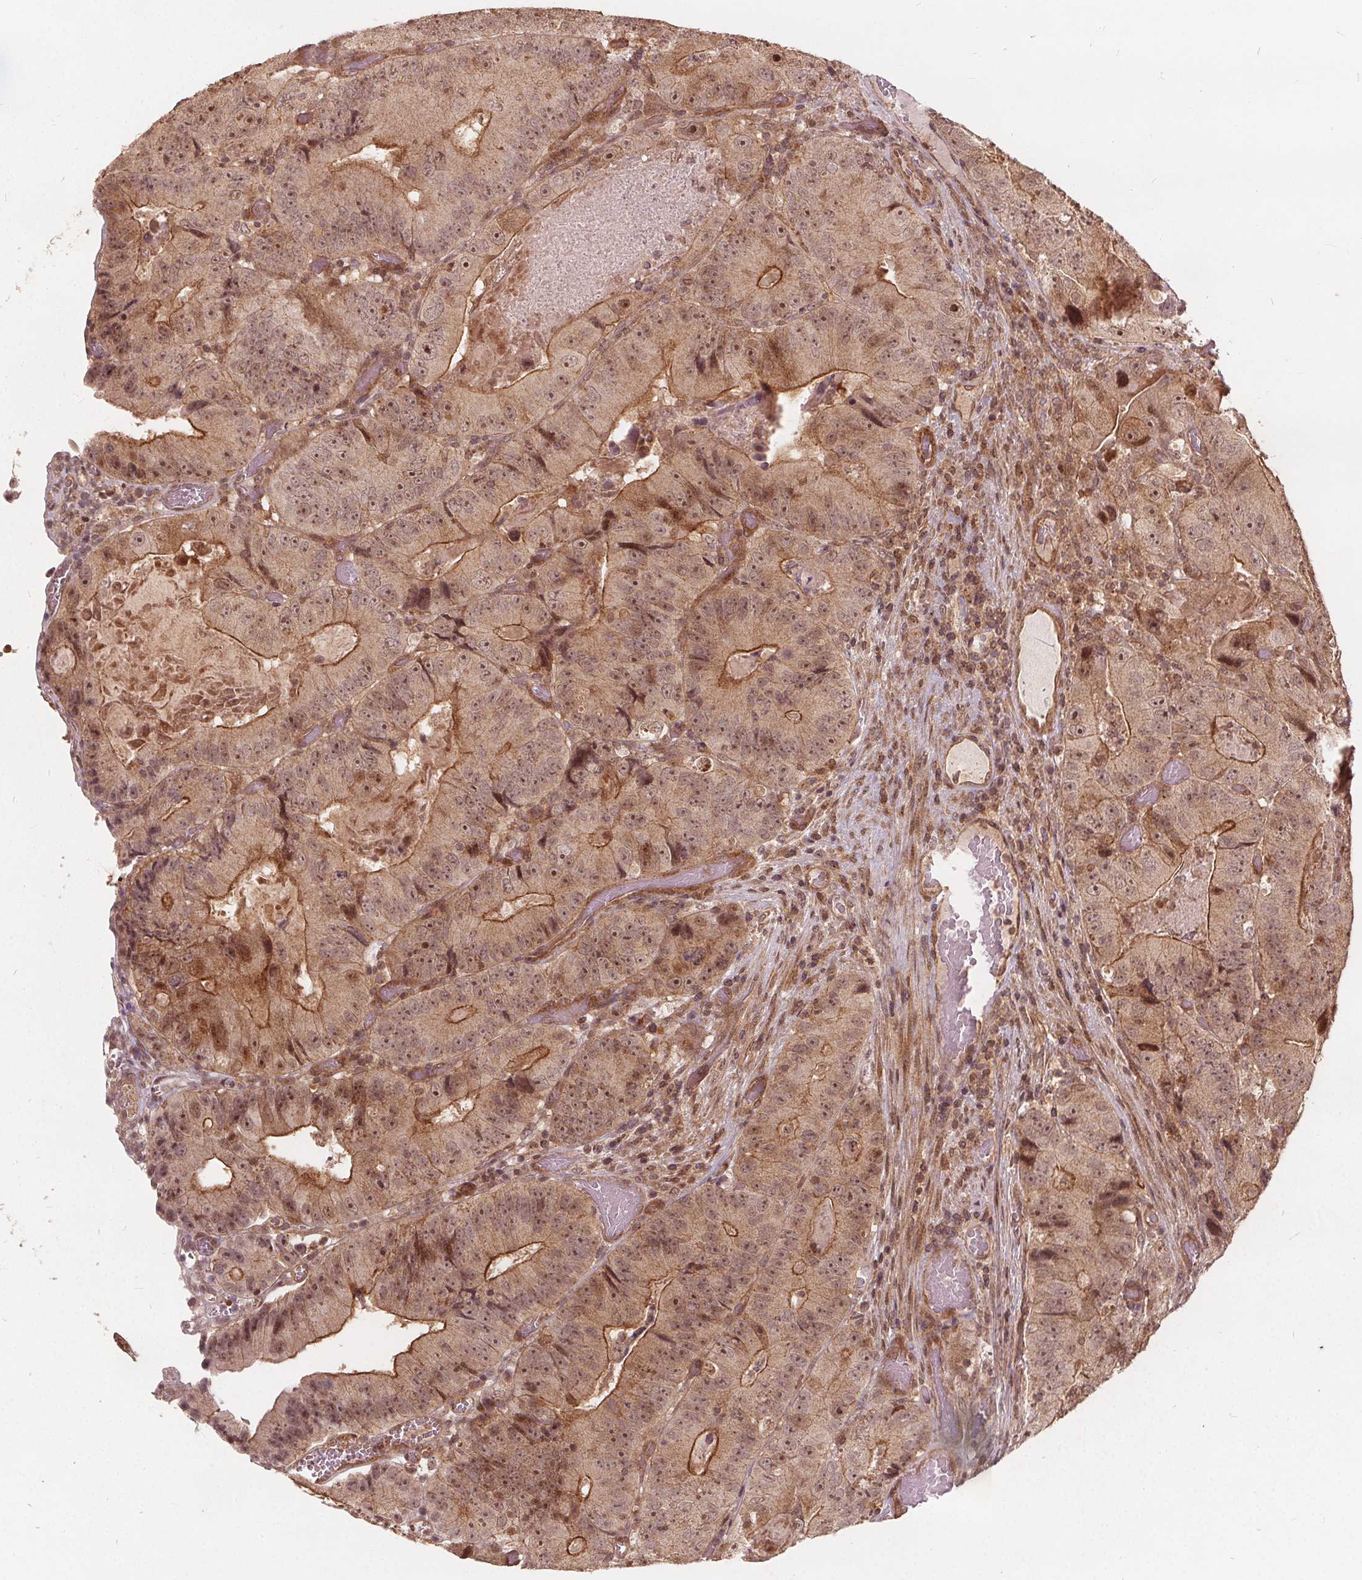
{"staining": {"intensity": "moderate", "quantity": ">75%", "location": "cytoplasmic/membranous,nuclear"}, "tissue": "colorectal cancer", "cell_type": "Tumor cells", "image_type": "cancer", "snomed": [{"axis": "morphology", "description": "Adenocarcinoma, NOS"}, {"axis": "topography", "description": "Colon"}], "caption": "Colorectal adenocarcinoma was stained to show a protein in brown. There is medium levels of moderate cytoplasmic/membranous and nuclear positivity in about >75% of tumor cells.", "gene": "PPP1CB", "patient": {"sex": "female", "age": 86}}